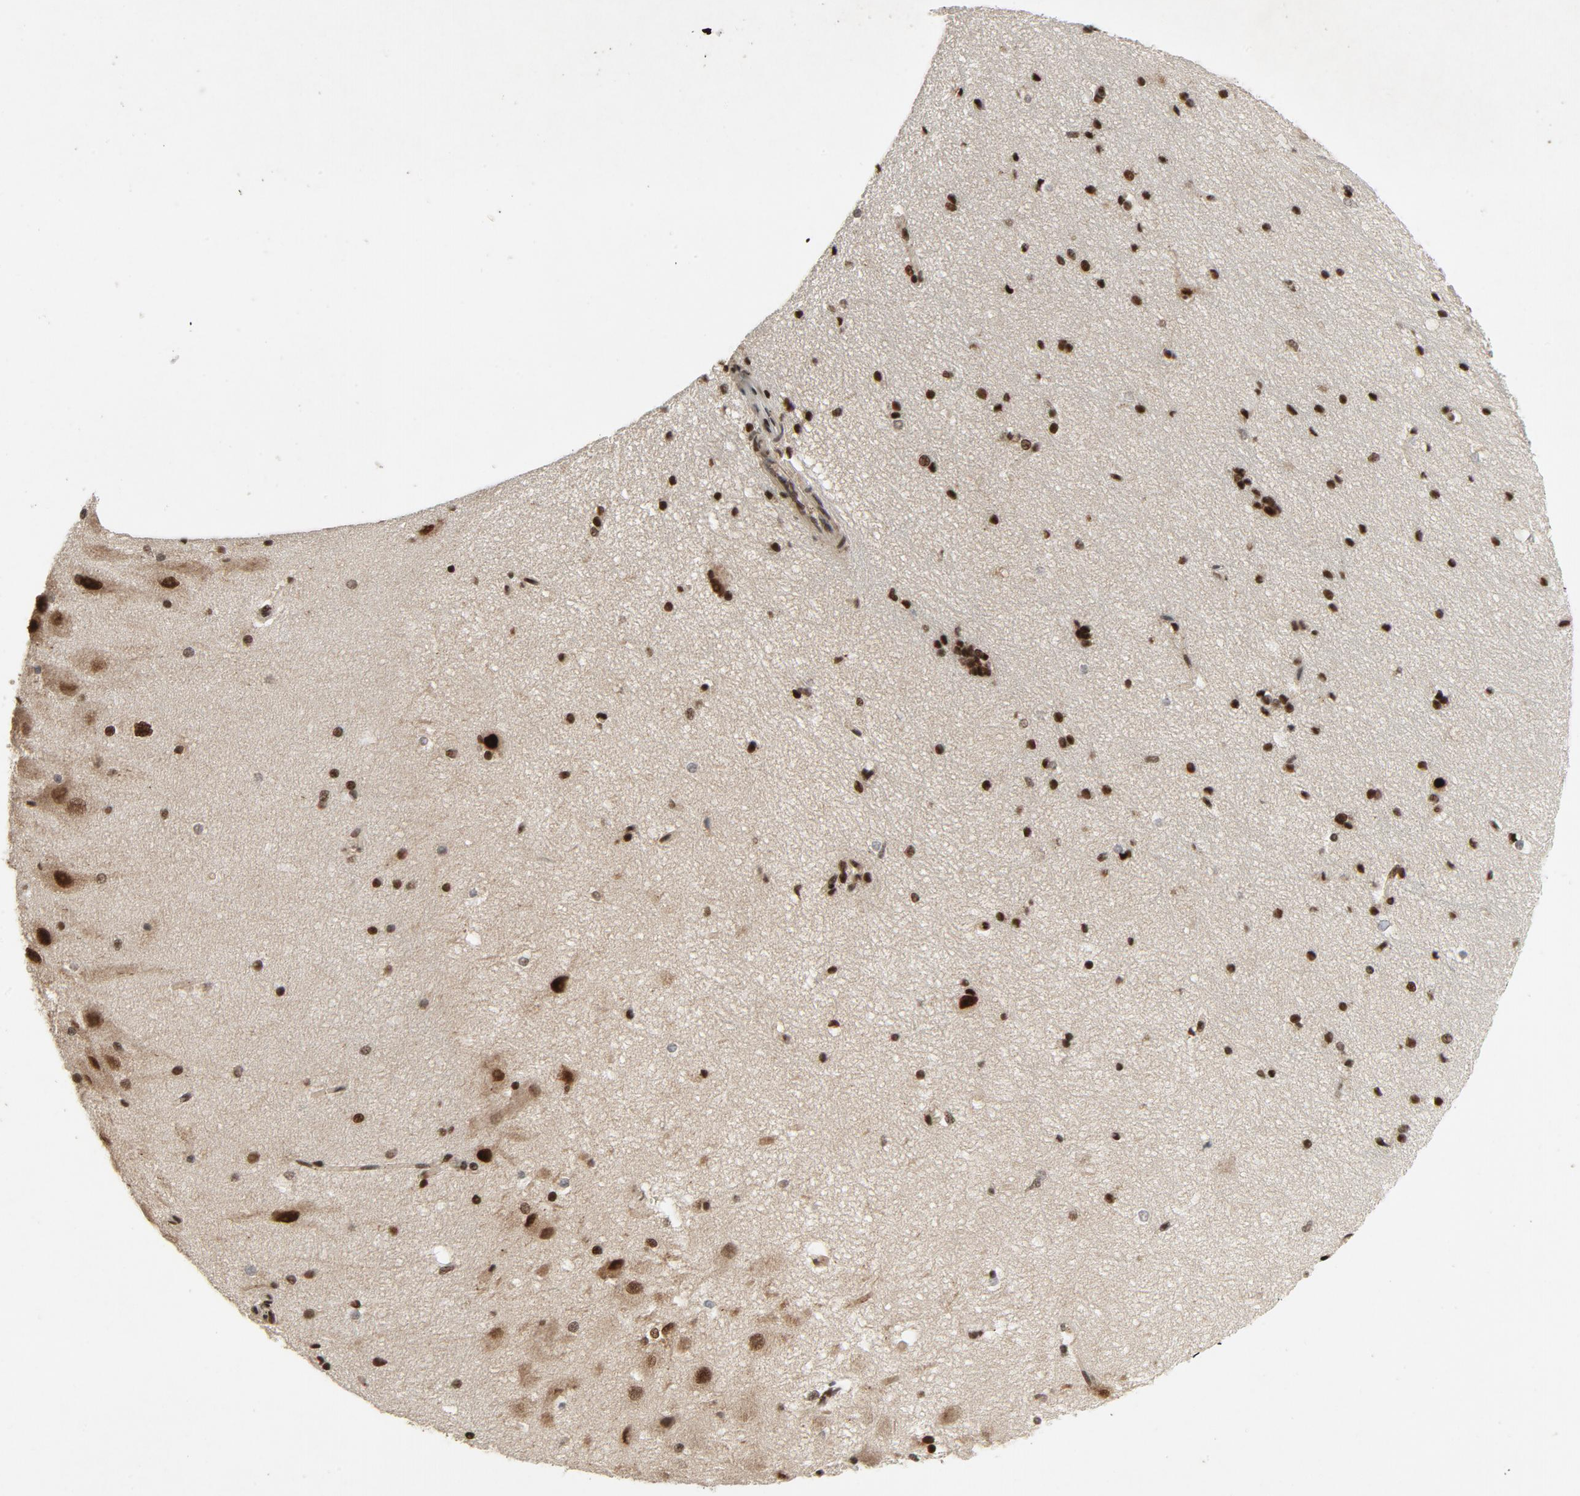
{"staining": {"intensity": "strong", "quantity": ">75%", "location": "nuclear"}, "tissue": "hippocampus", "cell_type": "Glial cells", "image_type": "normal", "snomed": [{"axis": "morphology", "description": "Normal tissue, NOS"}, {"axis": "topography", "description": "Hippocampus"}], "caption": "Benign hippocampus exhibits strong nuclear positivity in approximately >75% of glial cells, visualized by immunohistochemistry. The staining is performed using DAB (3,3'-diaminobenzidine) brown chromogen to label protein expression. The nuclei are counter-stained blue using hematoxylin.", "gene": "SMARCD1", "patient": {"sex": "female", "age": 19}}